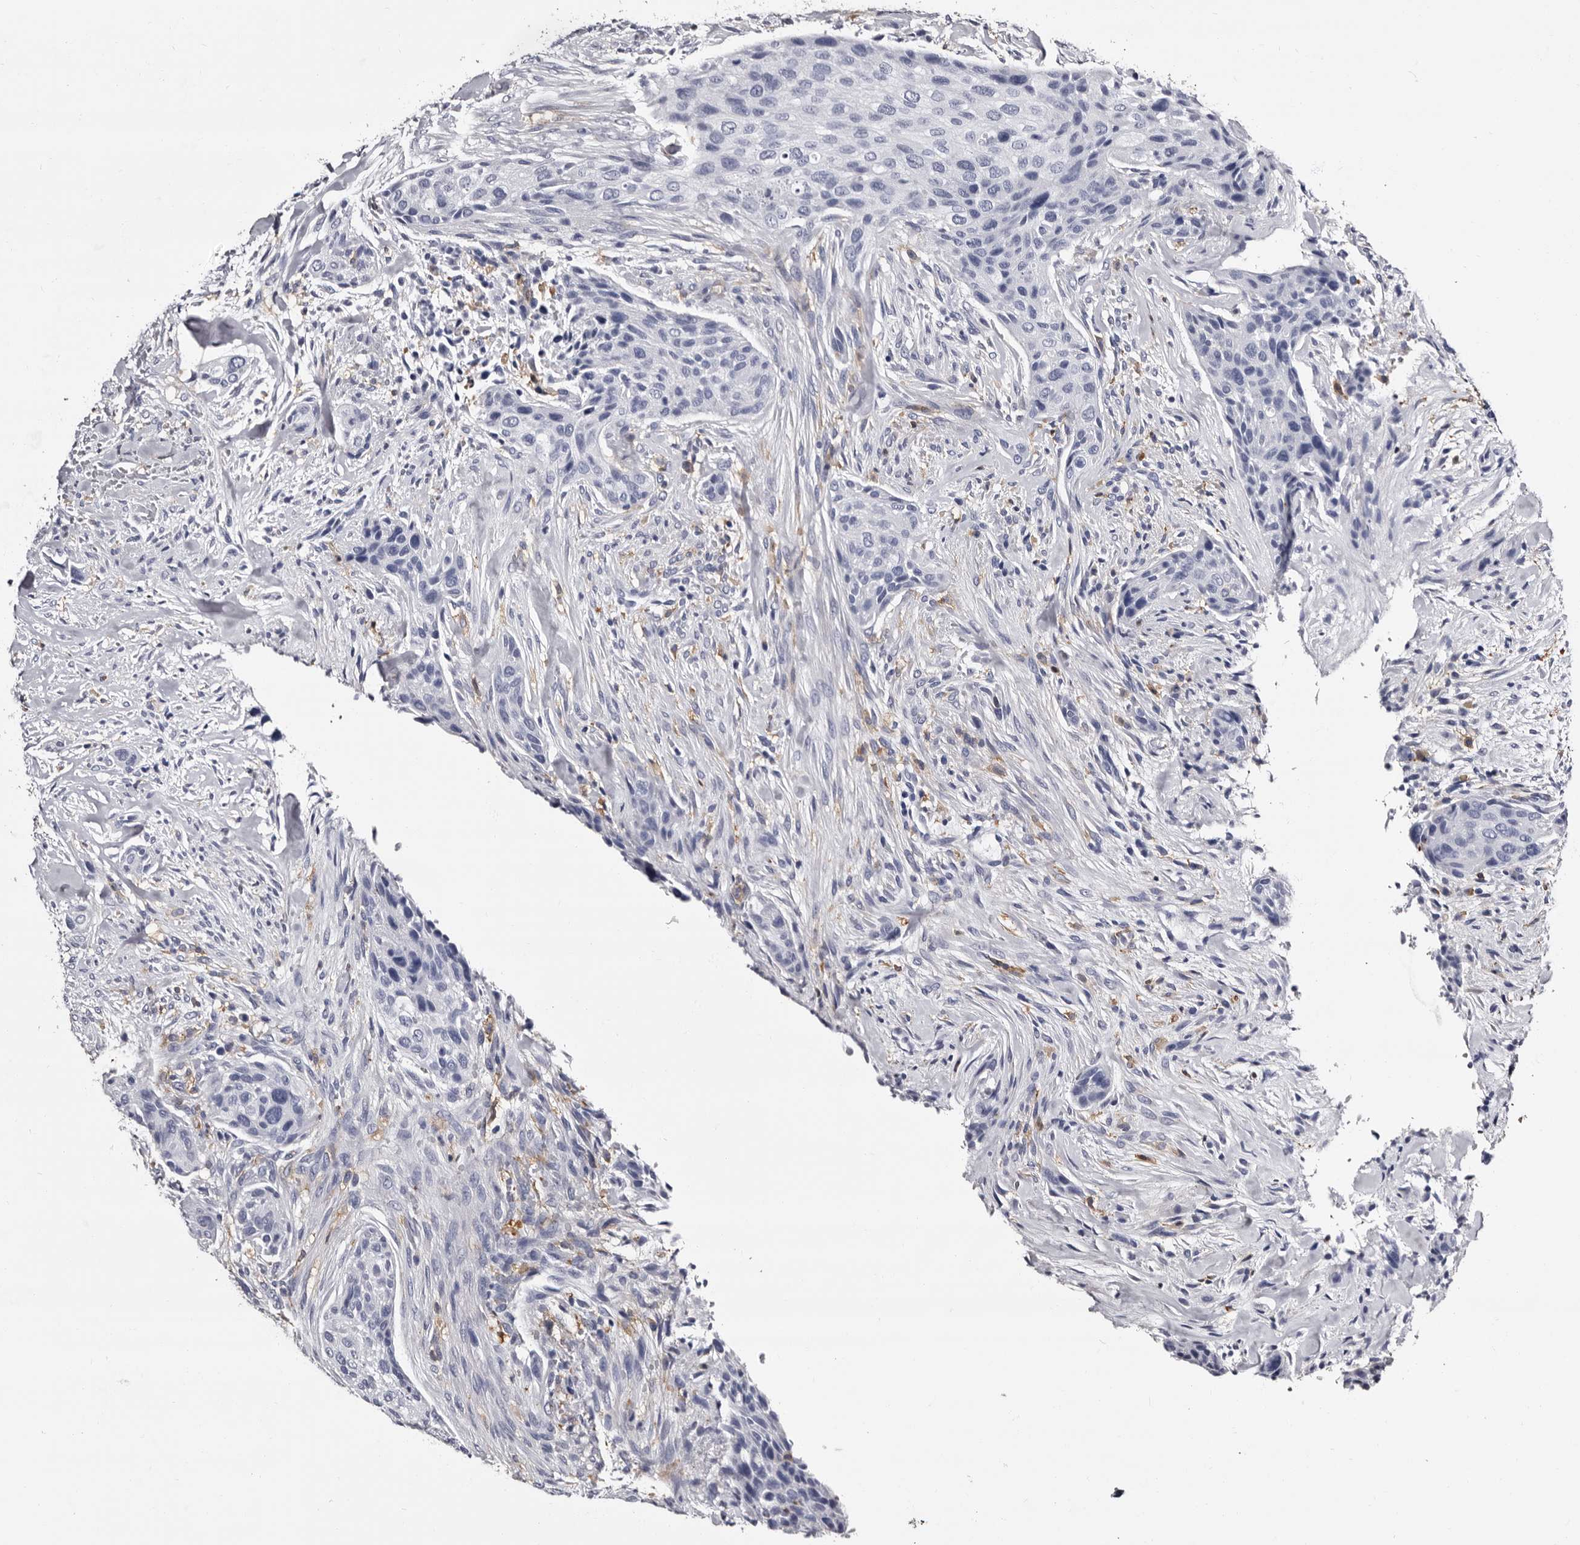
{"staining": {"intensity": "negative", "quantity": "none", "location": "none"}, "tissue": "urothelial cancer", "cell_type": "Tumor cells", "image_type": "cancer", "snomed": [{"axis": "morphology", "description": "Urothelial carcinoma, High grade"}, {"axis": "topography", "description": "Urinary bladder"}], "caption": "Tumor cells are negative for protein expression in human high-grade urothelial carcinoma. The staining is performed using DAB brown chromogen with nuclei counter-stained in using hematoxylin.", "gene": "EPB41L3", "patient": {"sex": "male", "age": 35}}